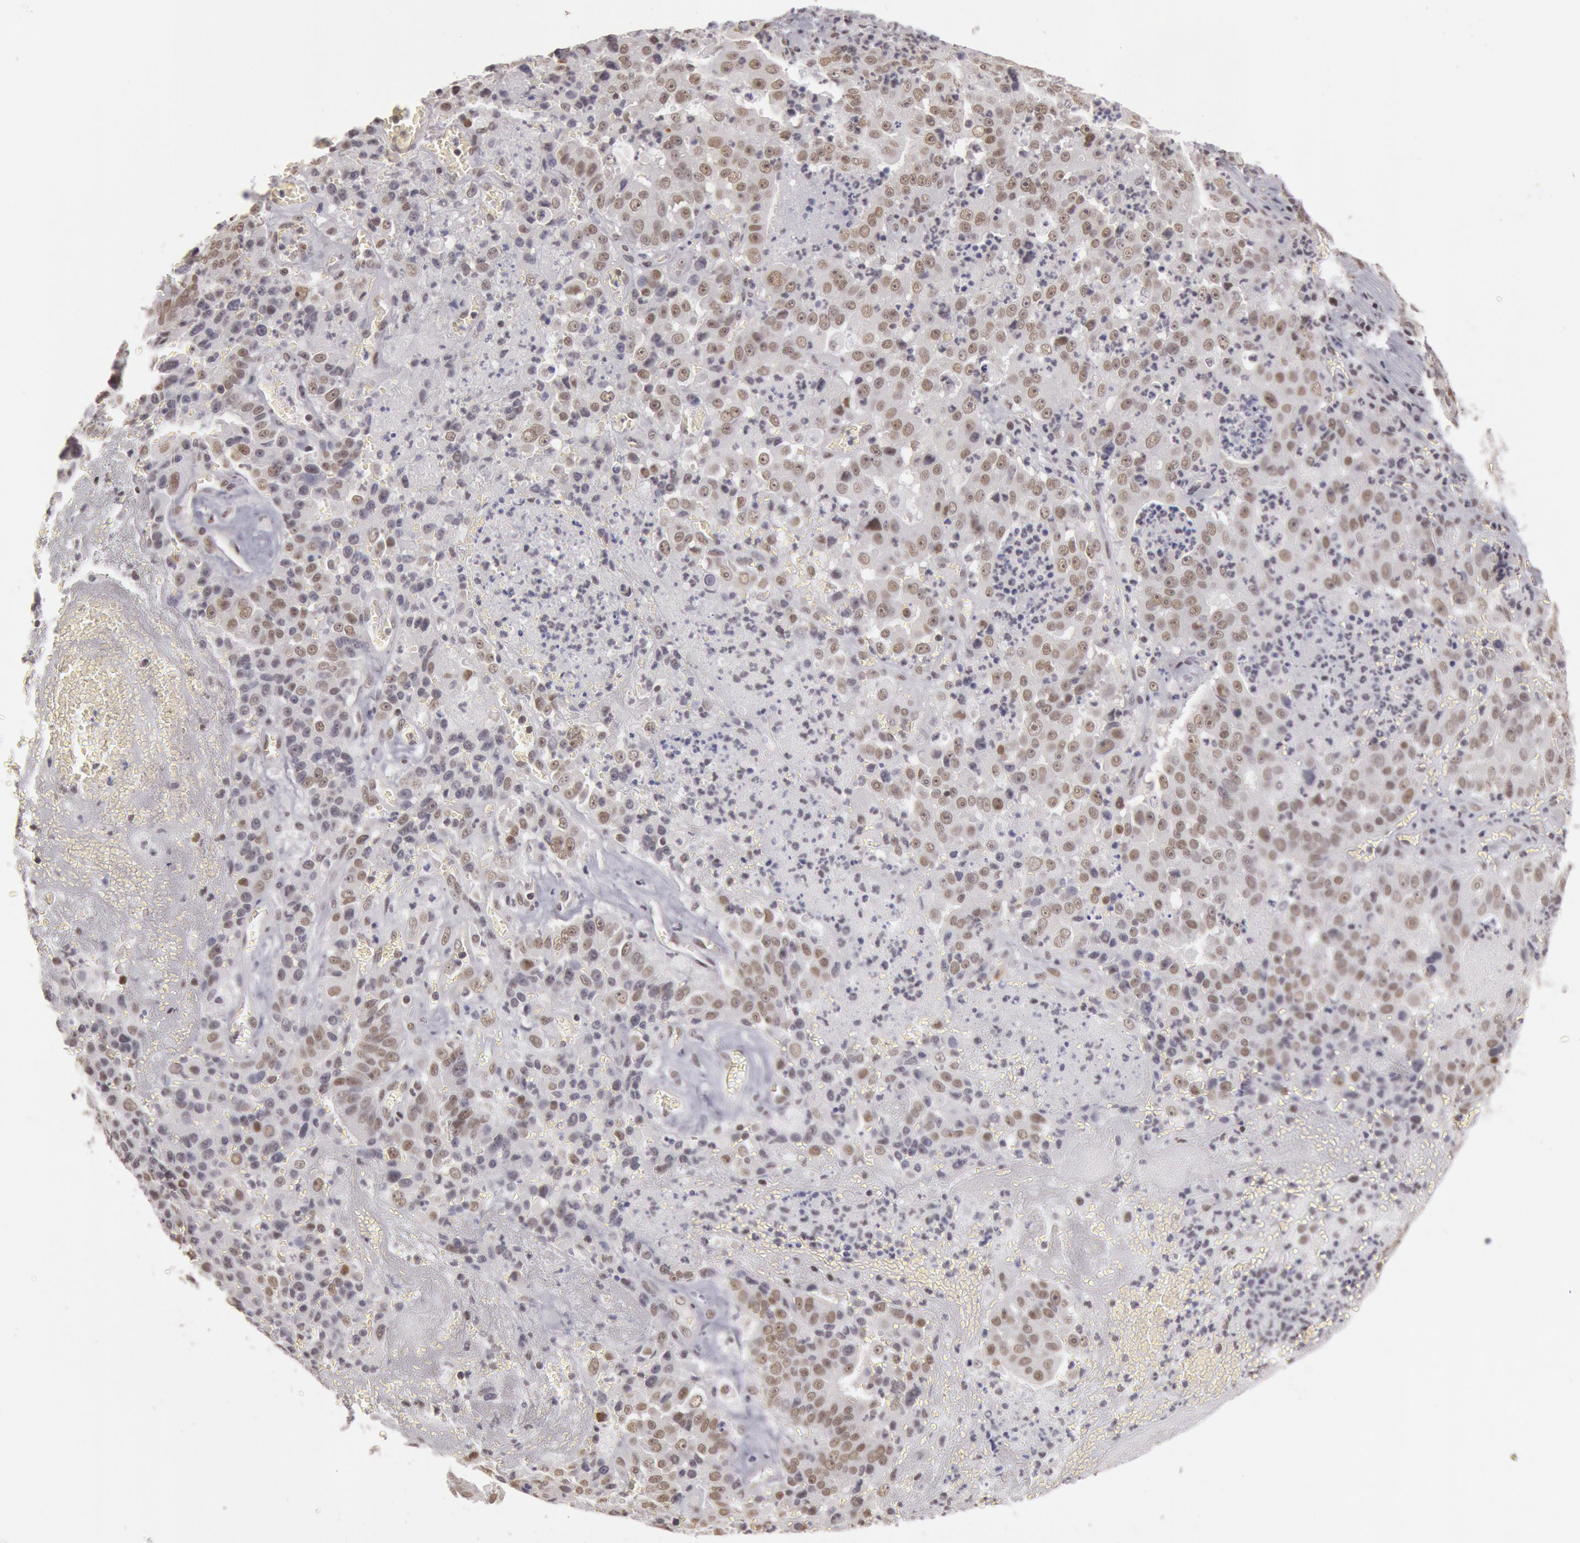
{"staining": {"intensity": "moderate", "quantity": ">75%", "location": "nuclear"}, "tissue": "liver cancer", "cell_type": "Tumor cells", "image_type": "cancer", "snomed": [{"axis": "morphology", "description": "Cholangiocarcinoma"}, {"axis": "topography", "description": "Liver"}], "caption": "This image shows cholangiocarcinoma (liver) stained with immunohistochemistry to label a protein in brown. The nuclear of tumor cells show moderate positivity for the protein. Nuclei are counter-stained blue.", "gene": "ESS2", "patient": {"sex": "female", "age": 79}}